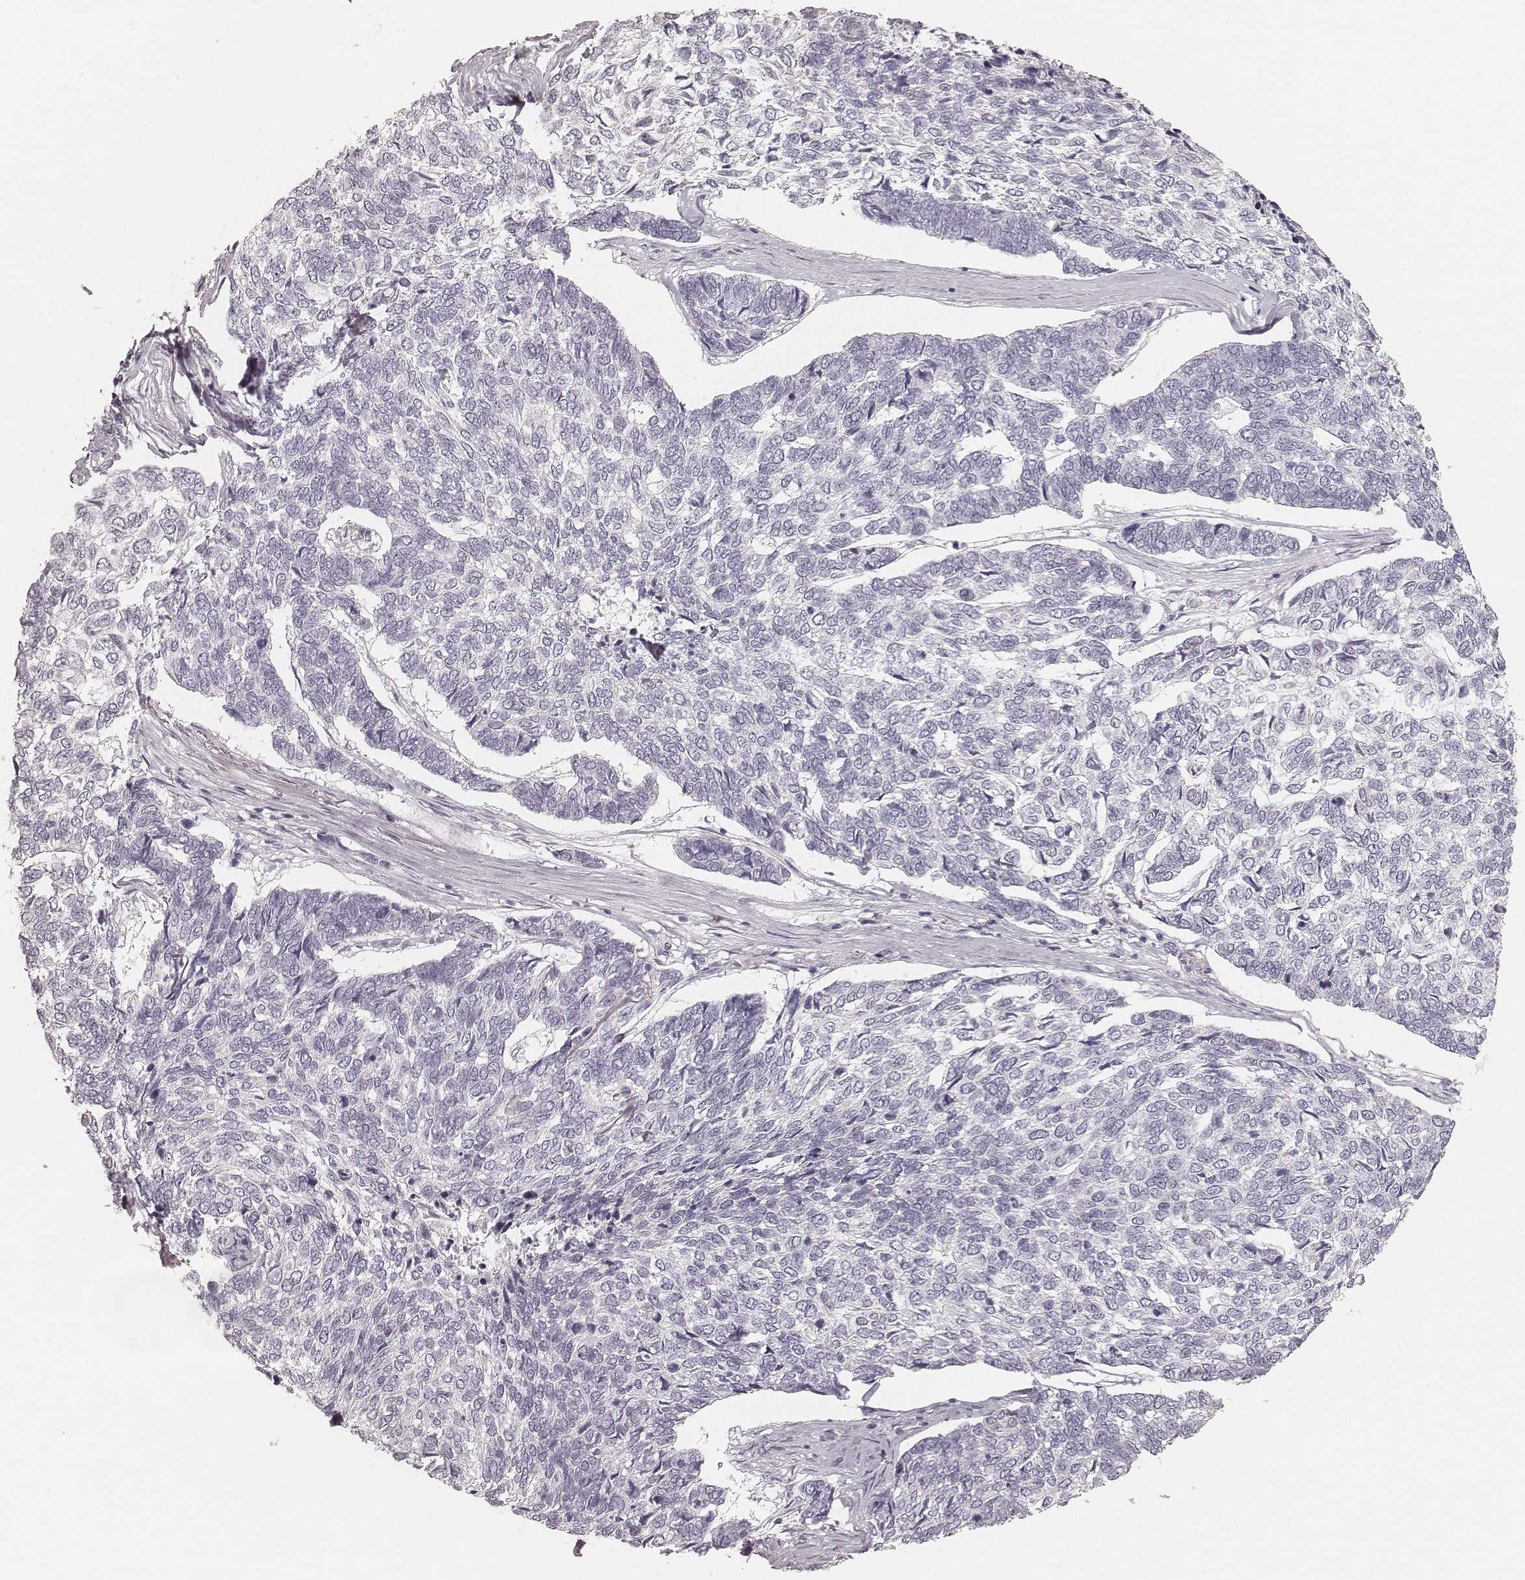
{"staining": {"intensity": "negative", "quantity": "none", "location": "none"}, "tissue": "skin cancer", "cell_type": "Tumor cells", "image_type": "cancer", "snomed": [{"axis": "morphology", "description": "Basal cell carcinoma"}, {"axis": "topography", "description": "Skin"}], "caption": "An image of human skin basal cell carcinoma is negative for staining in tumor cells.", "gene": "KRT31", "patient": {"sex": "female", "age": 65}}